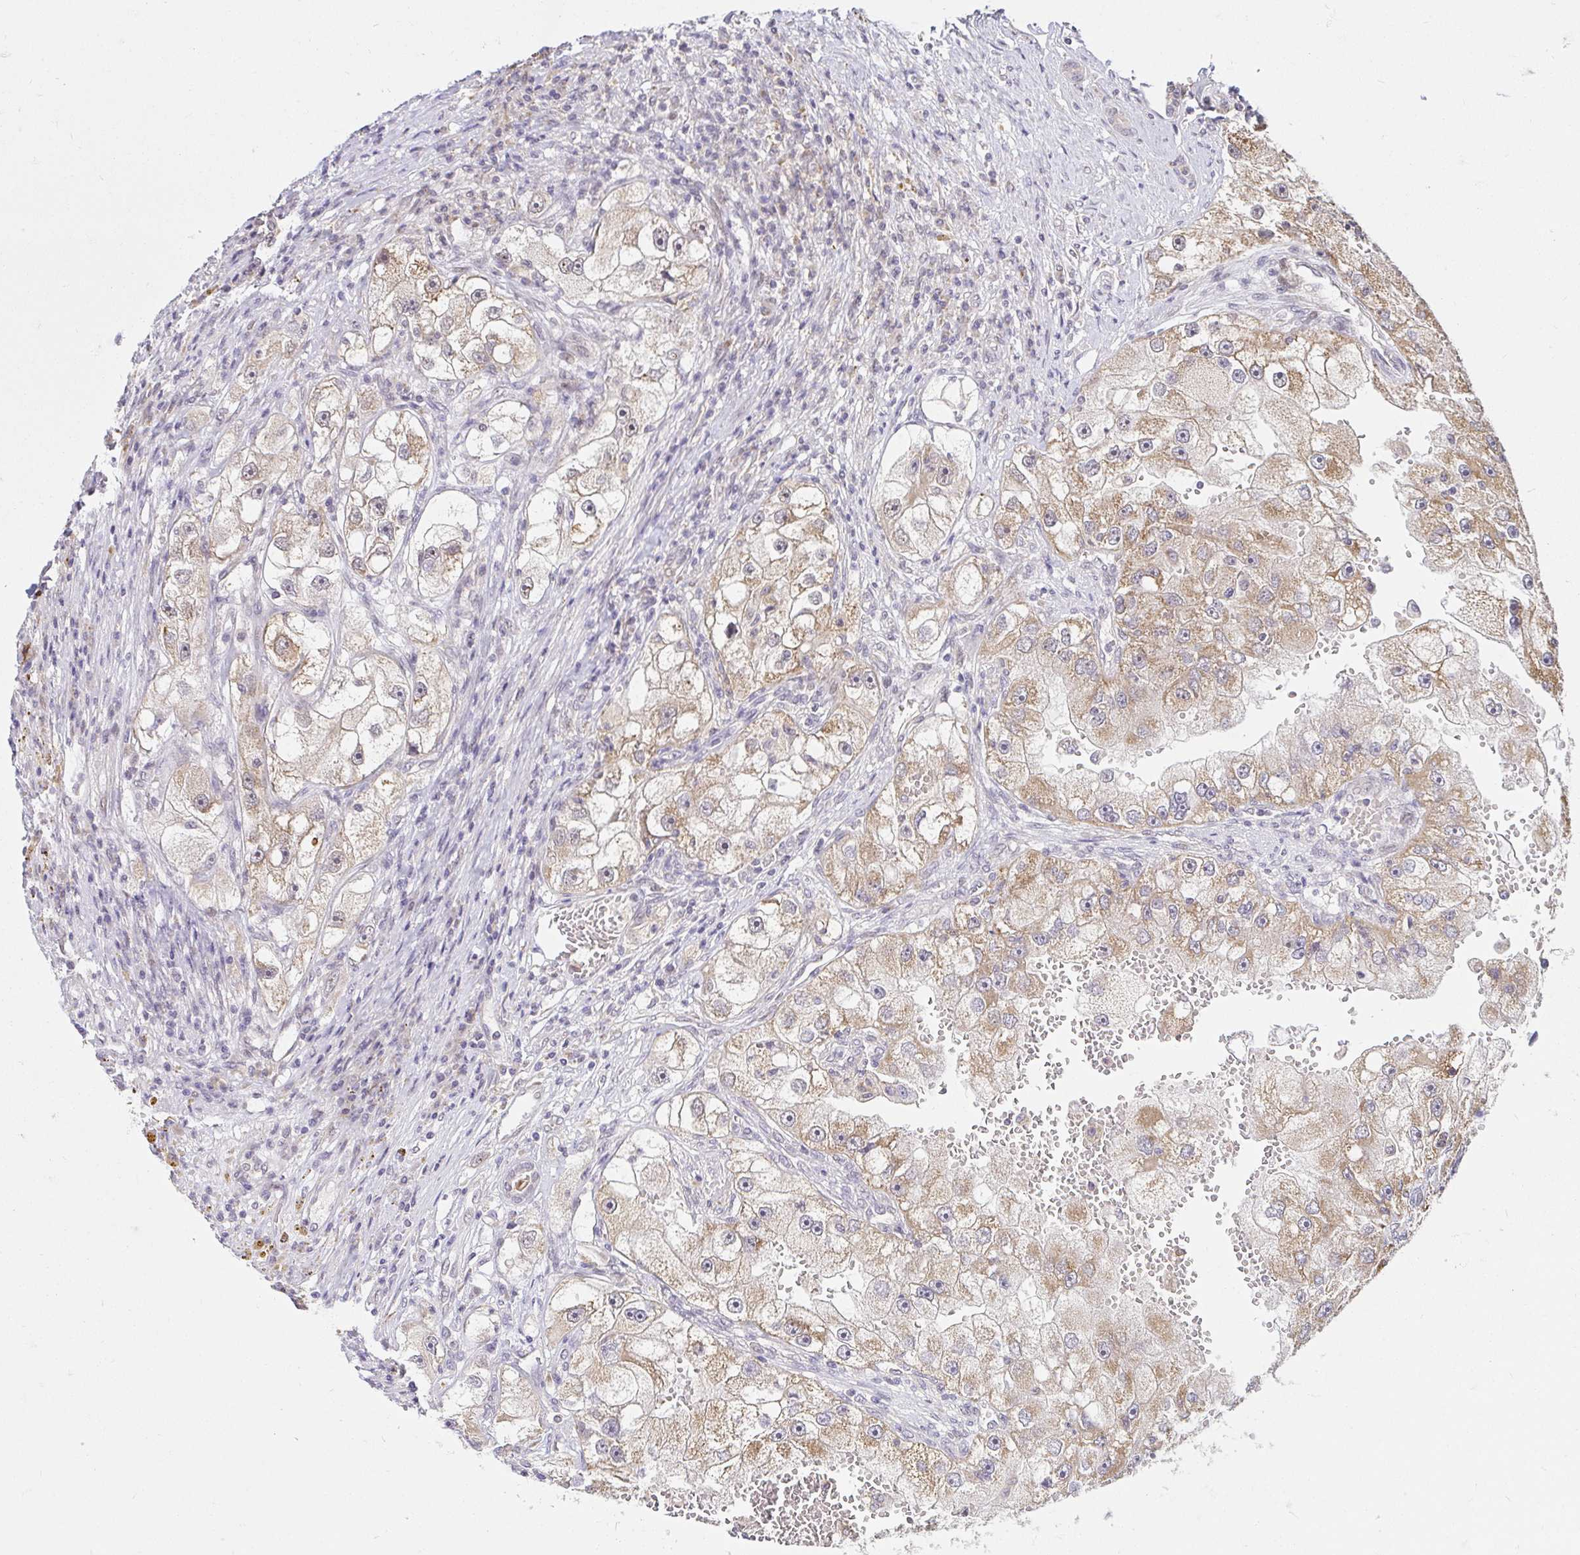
{"staining": {"intensity": "moderate", "quantity": ">75%", "location": "cytoplasmic/membranous"}, "tissue": "renal cancer", "cell_type": "Tumor cells", "image_type": "cancer", "snomed": [{"axis": "morphology", "description": "Adenocarcinoma, NOS"}, {"axis": "topography", "description": "Kidney"}], "caption": "Moderate cytoplasmic/membranous protein positivity is present in about >75% of tumor cells in renal cancer.", "gene": "TIMM50", "patient": {"sex": "male", "age": 63}}